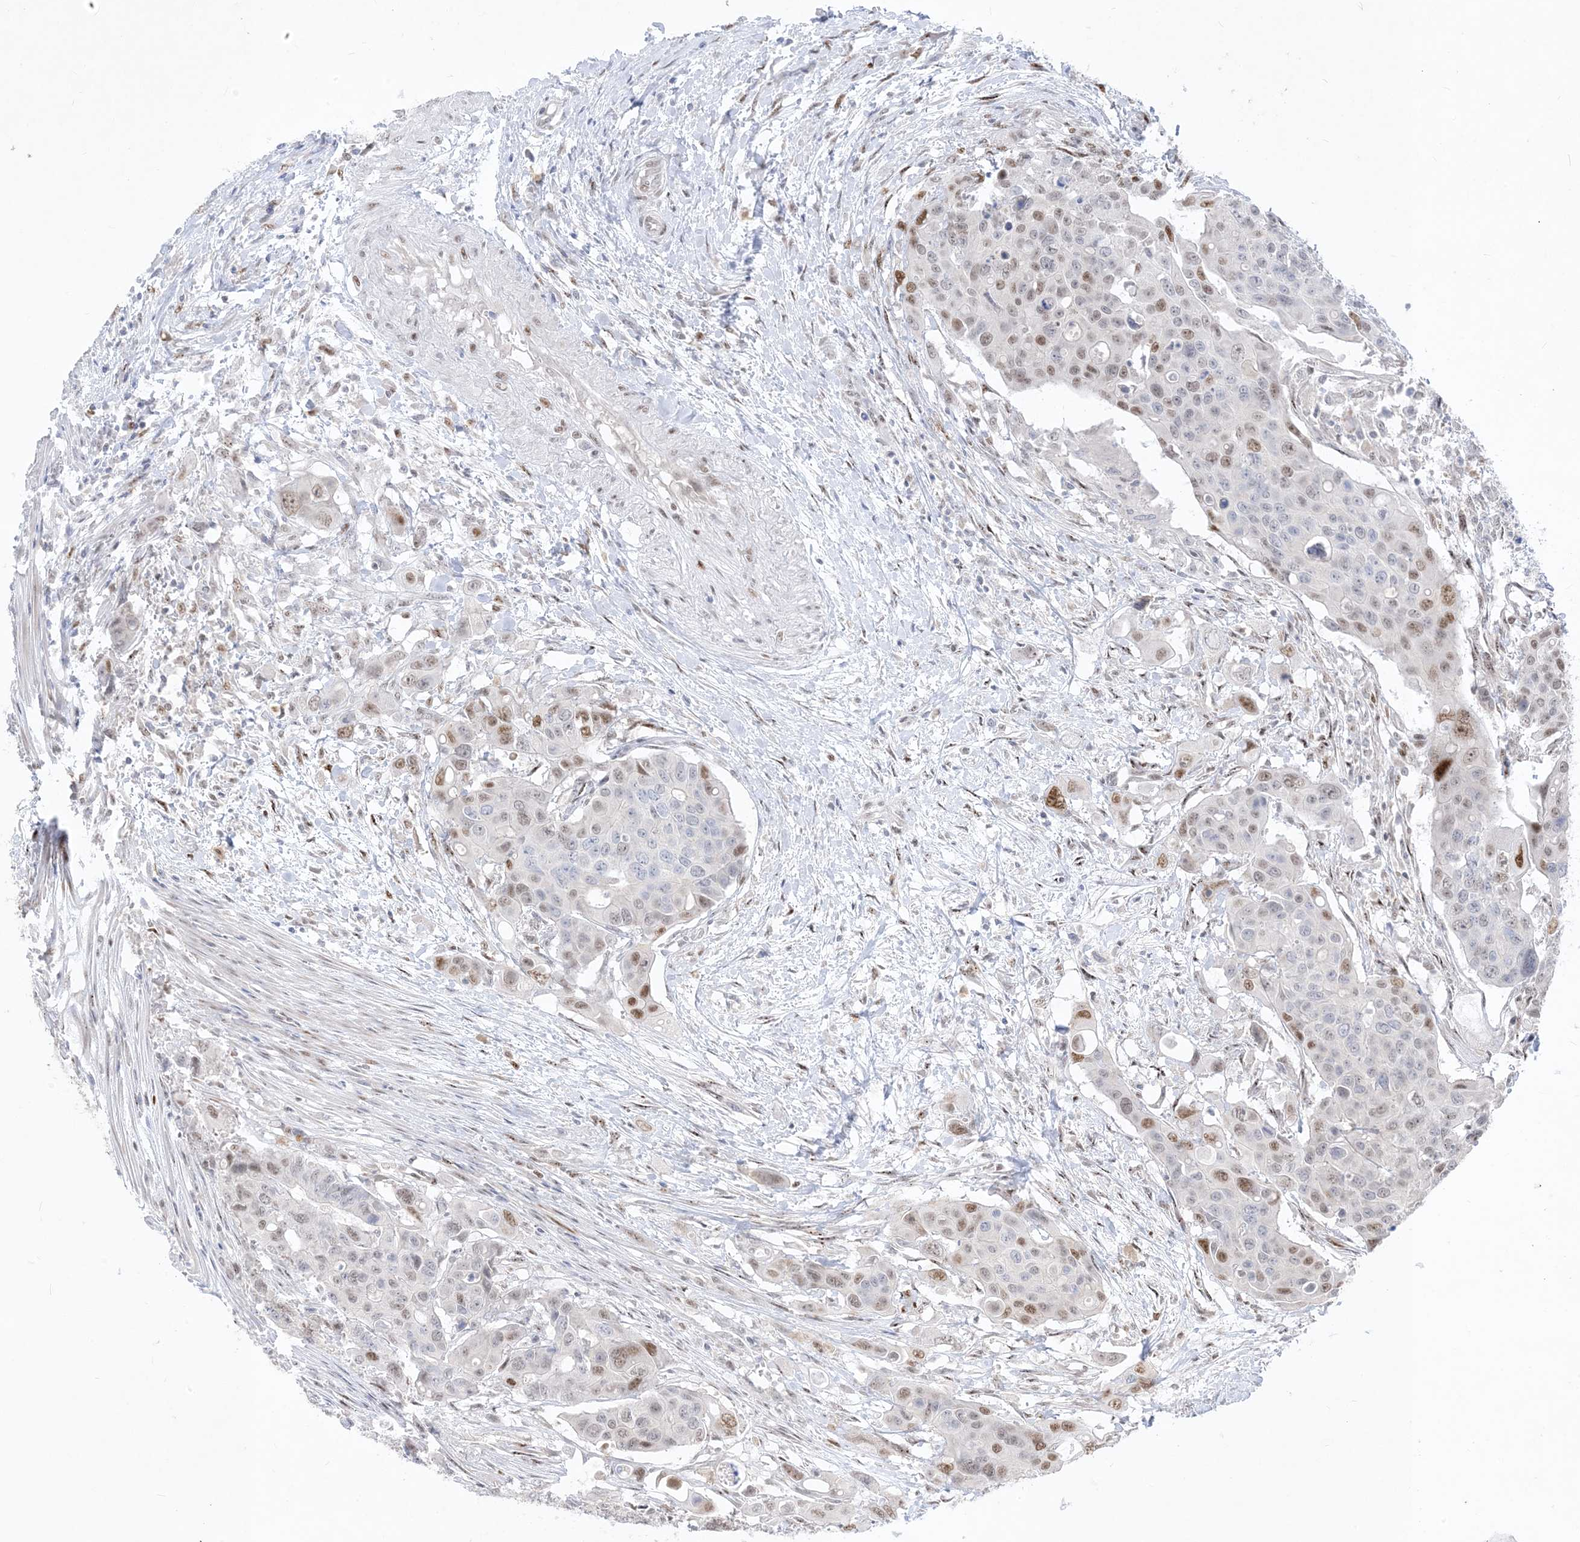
{"staining": {"intensity": "moderate", "quantity": "25%-75%", "location": "nuclear"}, "tissue": "colorectal cancer", "cell_type": "Tumor cells", "image_type": "cancer", "snomed": [{"axis": "morphology", "description": "Adenocarcinoma, NOS"}, {"axis": "topography", "description": "Colon"}], "caption": "DAB (3,3'-diaminobenzidine) immunohistochemical staining of adenocarcinoma (colorectal) shows moderate nuclear protein expression in approximately 25%-75% of tumor cells.", "gene": "BHLHE40", "patient": {"sex": "male", "age": 77}}